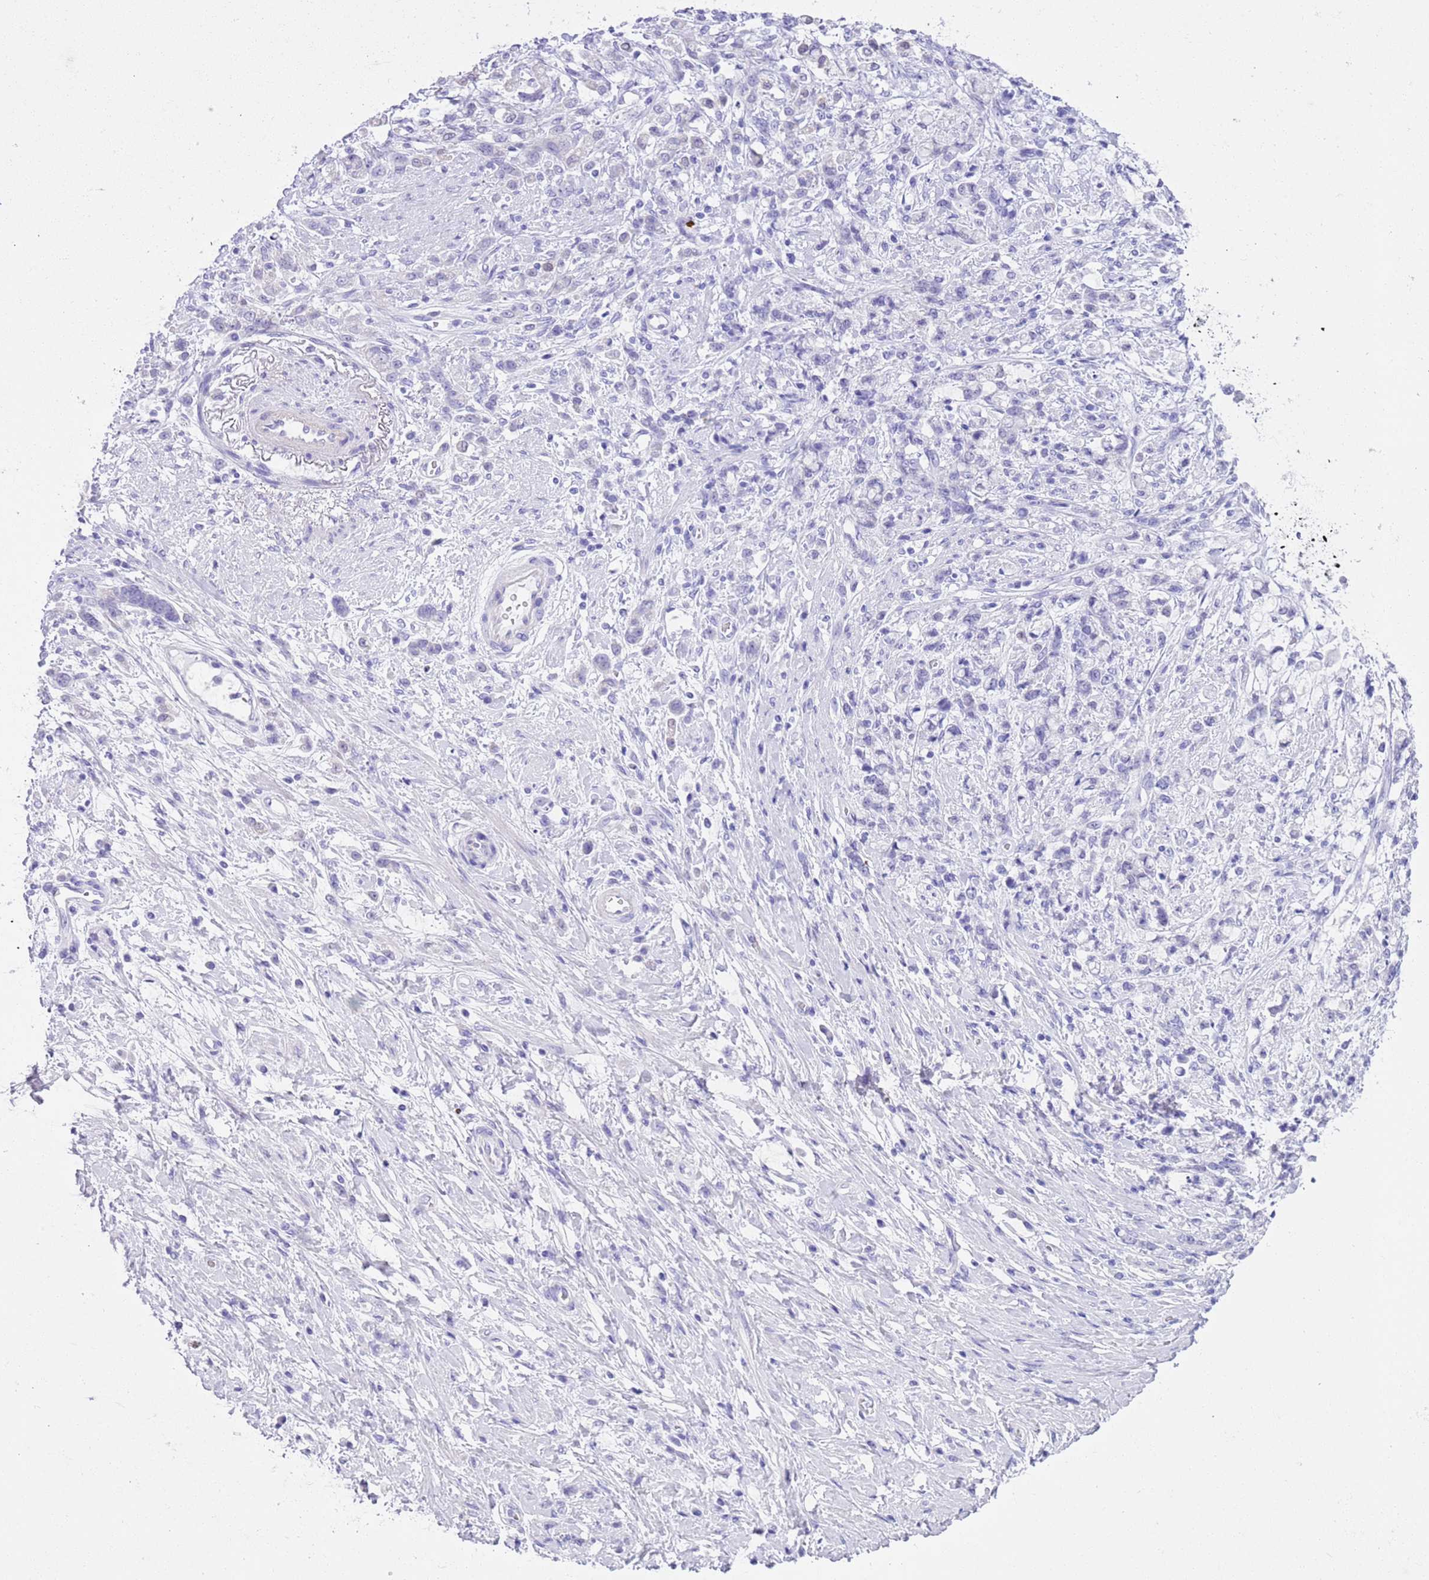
{"staining": {"intensity": "negative", "quantity": "none", "location": "none"}, "tissue": "stomach cancer", "cell_type": "Tumor cells", "image_type": "cancer", "snomed": [{"axis": "morphology", "description": "Adenocarcinoma, NOS"}, {"axis": "topography", "description": "Stomach"}], "caption": "IHC of stomach cancer demonstrates no staining in tumor cells.", "gene": "TMEM185B", "patient": {"sex": "female", "age": 60}}